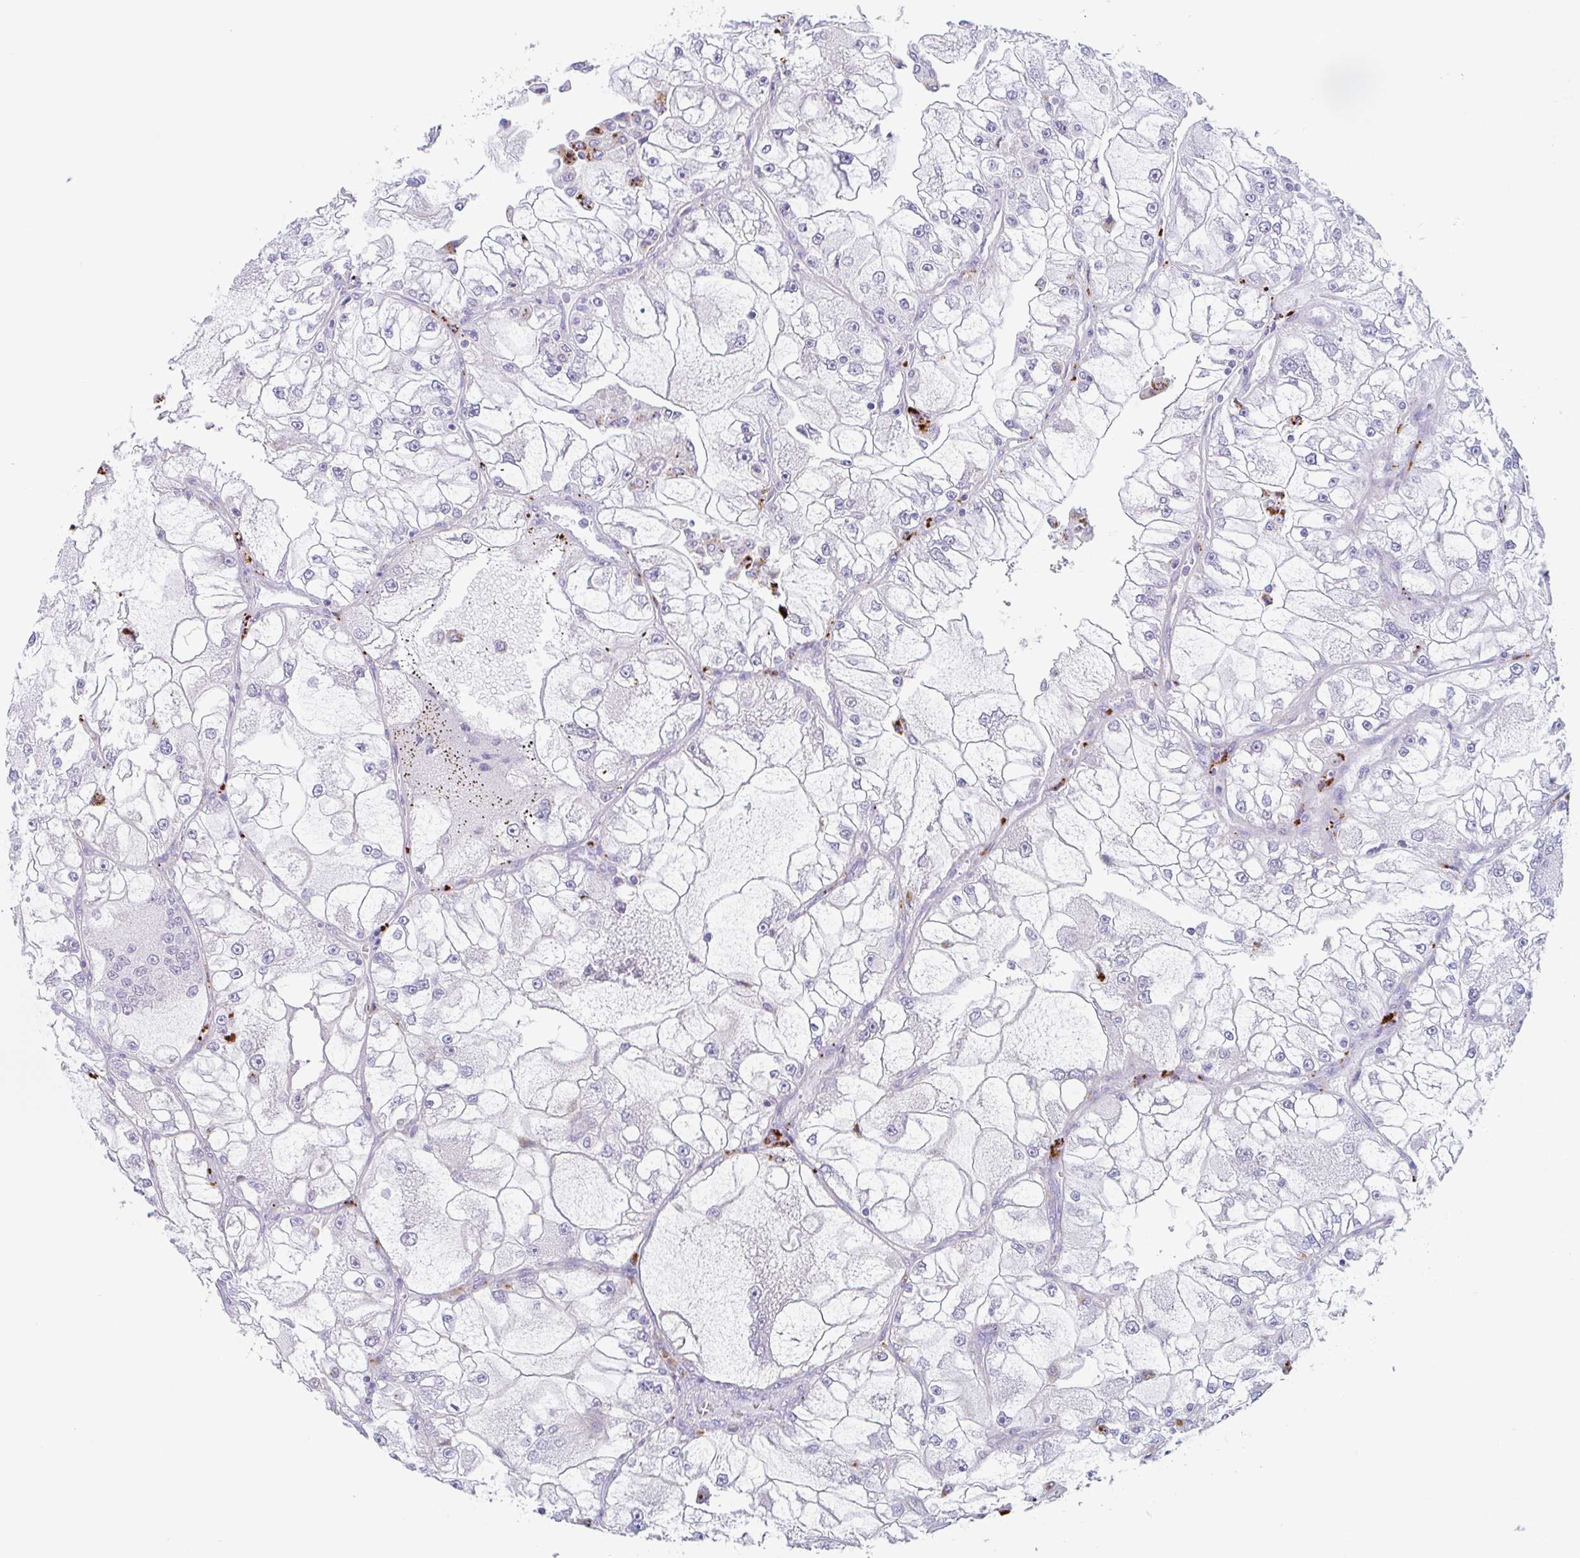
{"staining": {"intensity": "negative", "quantity": "none", "location": "none"}, "tissue": "renal cancer", "cell_type": "Tumor cells", "image_type": "cancer", "snomed": [{"axis": "morphology", "description": "Adenocarcinoma, NOS"}, {"axis": "topography", "description": "Kidney"}], "caption": "Adenocarcinoma (renal) stained for a protein using IHC shows no expression tumor cells.", "gene": "LENG9", "patient": {"sex": "female", "age": 72}}